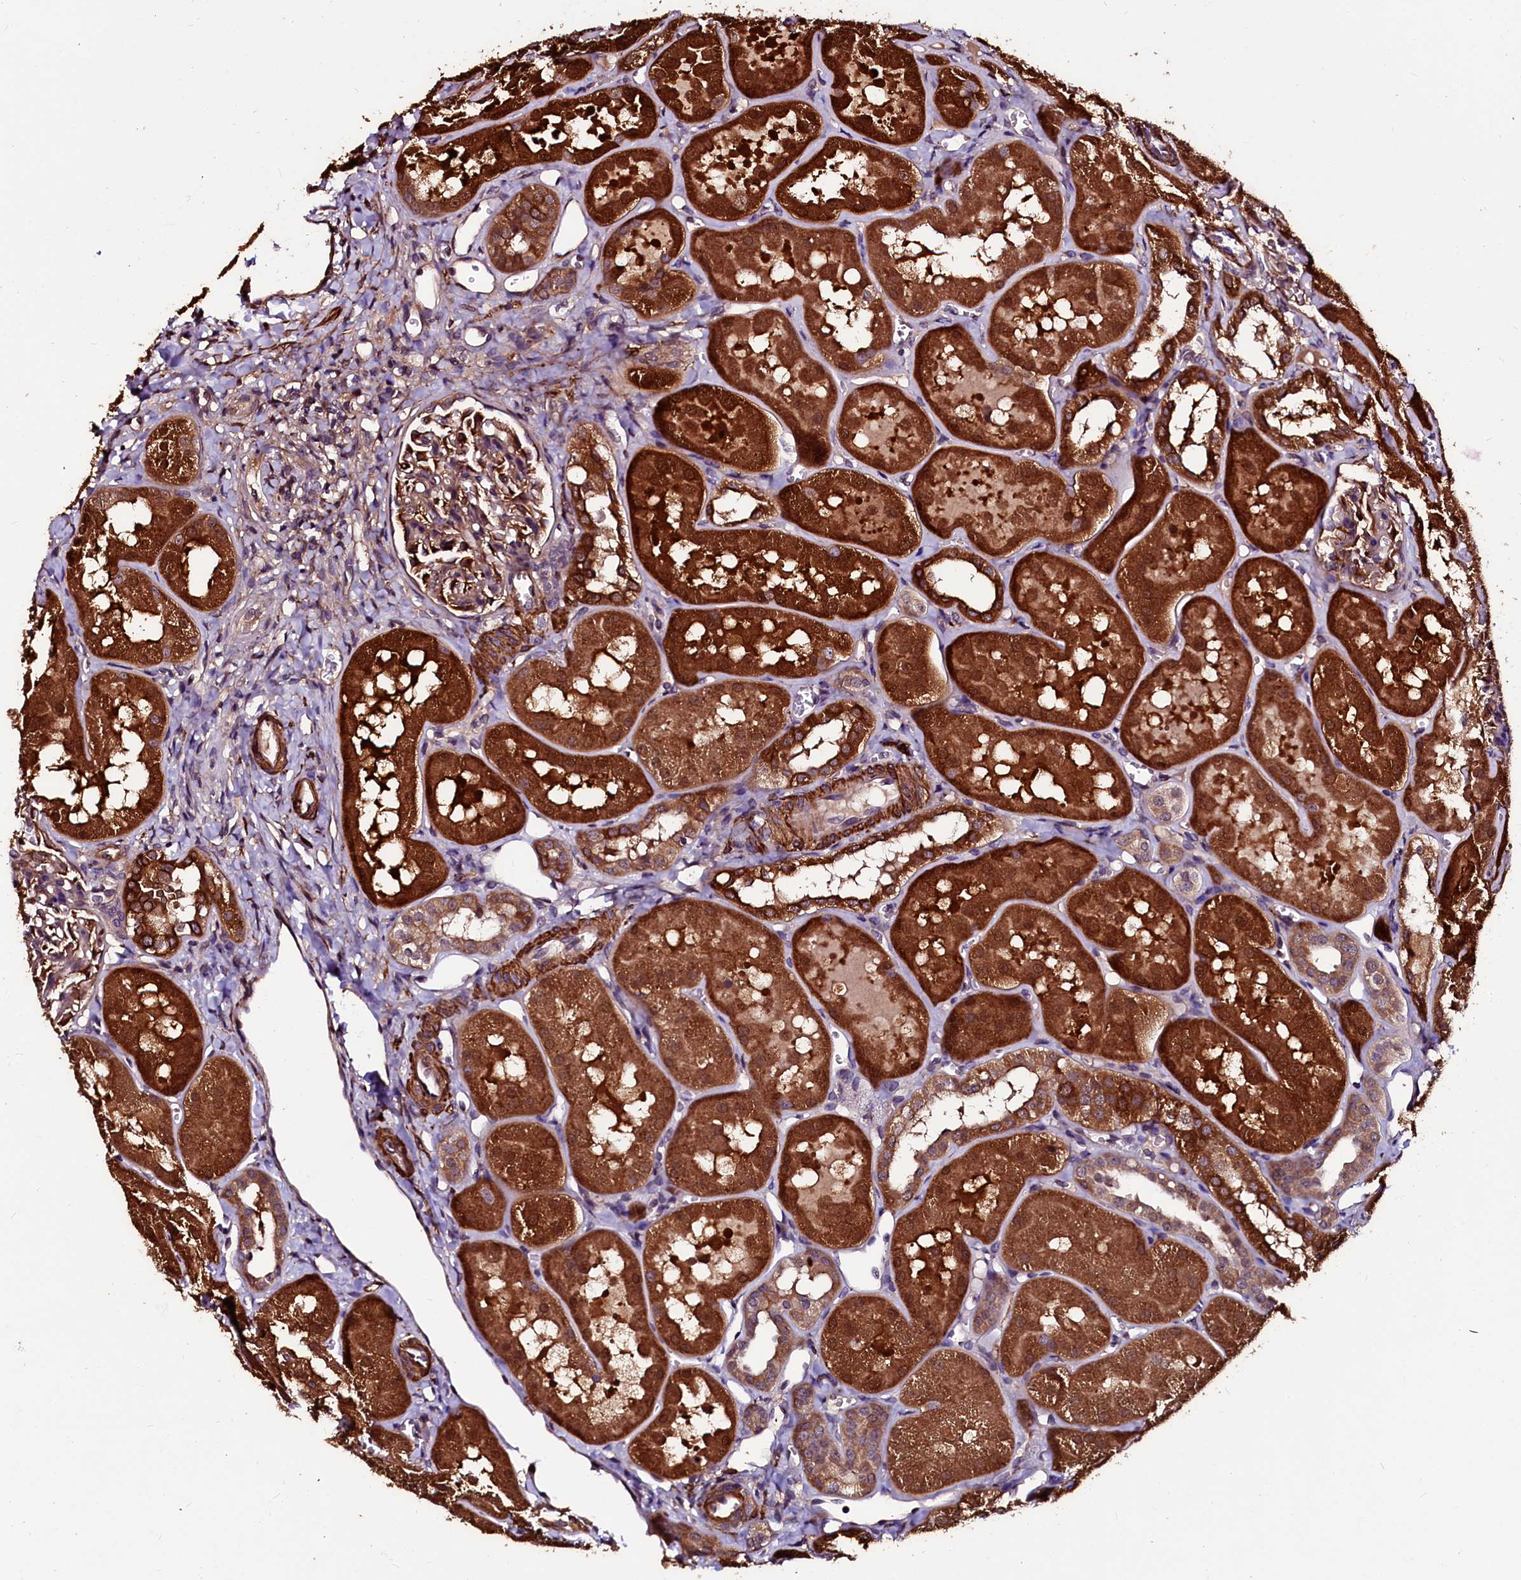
{"staining": {"intensity": "moderate", "quantity": "25%-75%", "location": "cytoplasmic/membranous,nuclear"}, "tissue": "kidney", "cell_type": "Cells in glomeruli", "image_type": "normal", "snomed": [{"axis": "morphology", "description": "Normal tissue, NOS"}, {"axis": "topography", "description": "Kidney"}, {"axis": "topography", "description": "Urinary bladder"}], "caption": "The photomicrograph exhibits staining of benign kidney, revealing moderate cytoplasmic/membranous,nuclear protein positivity (brown color) within cells in glomeruli.", "gene": "N4BP1", "patient": {"sex": "male", "age": 16}}